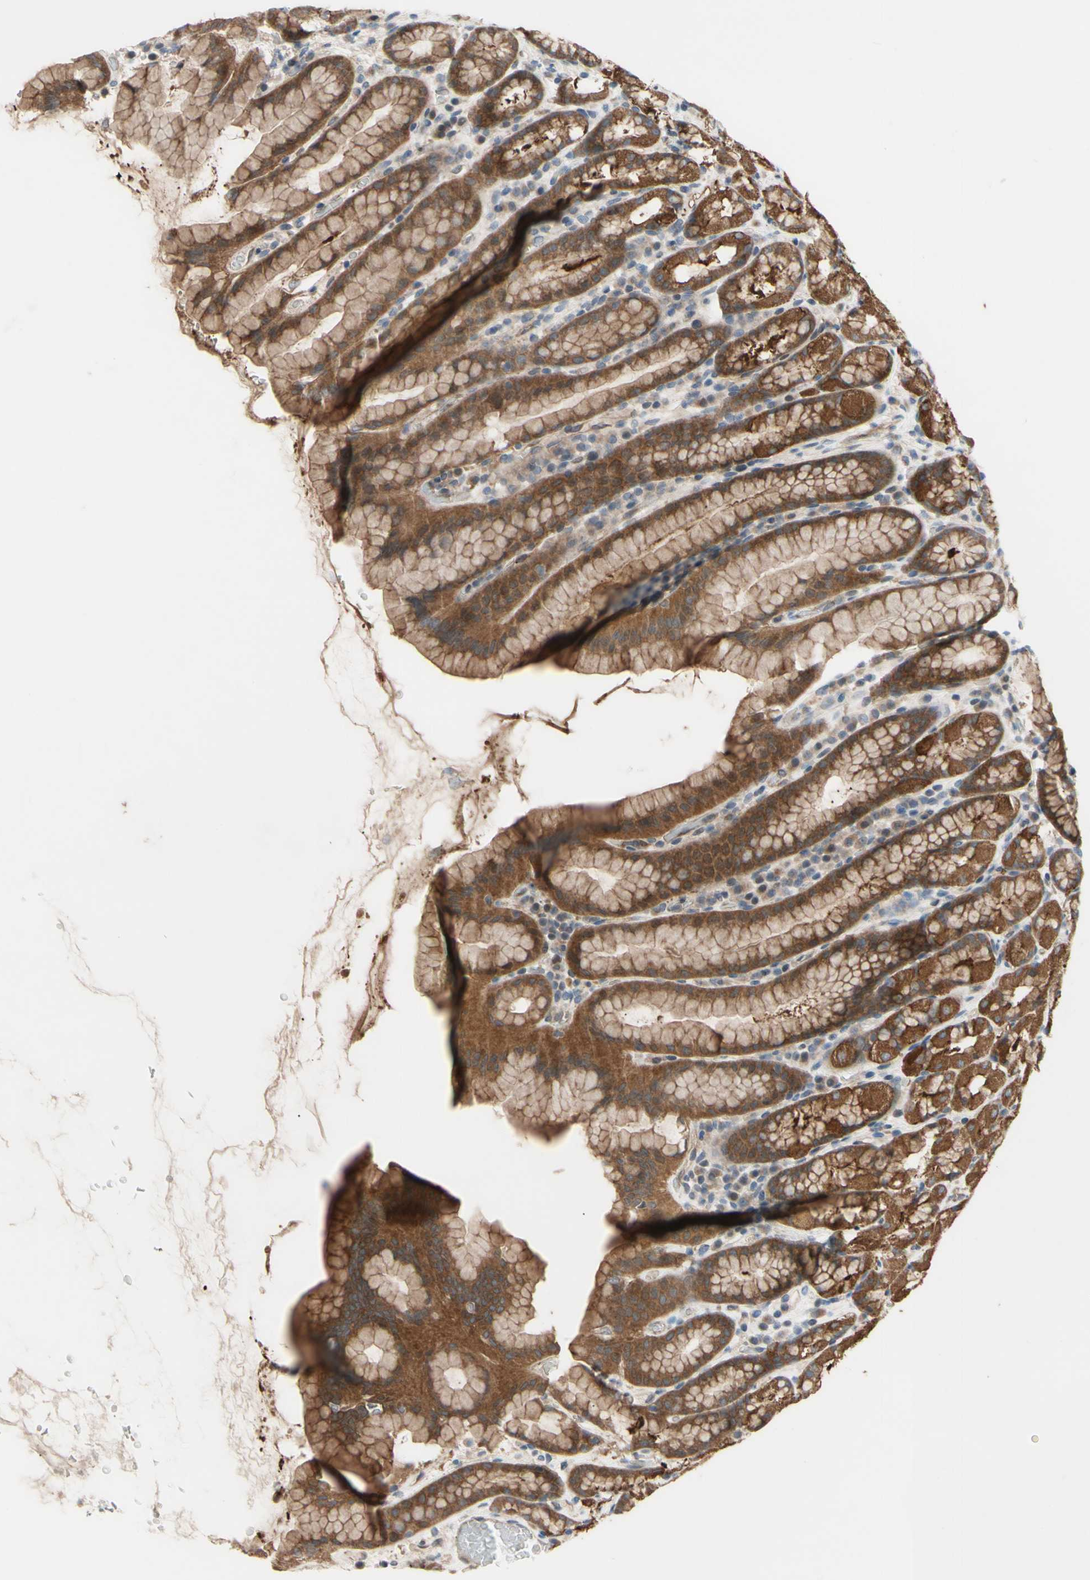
{"staining": {"intensity": "moderate", "quantity": ">75%", "location": "cytoplasmic/membranous"}, "tissue": "stomach", "cell_type": "Glandular cells", "image_type": "normal", "snomed": [{"axis": "morphology", "description": "Normal tissue, NOS"}, {"axis": "topography", "description": "Stomach, upper"}], "caption": "DAB (3,3'-diaminobenzidine) immunohistochemical staining of normal human stomach reveals moderate cytoplasmic/membranous protein expression in about >75% of glandular cells. Nuclei are stained in blue.", "gene": "DYNLRB1", "patient": {"sex": "male", "age": 68}}